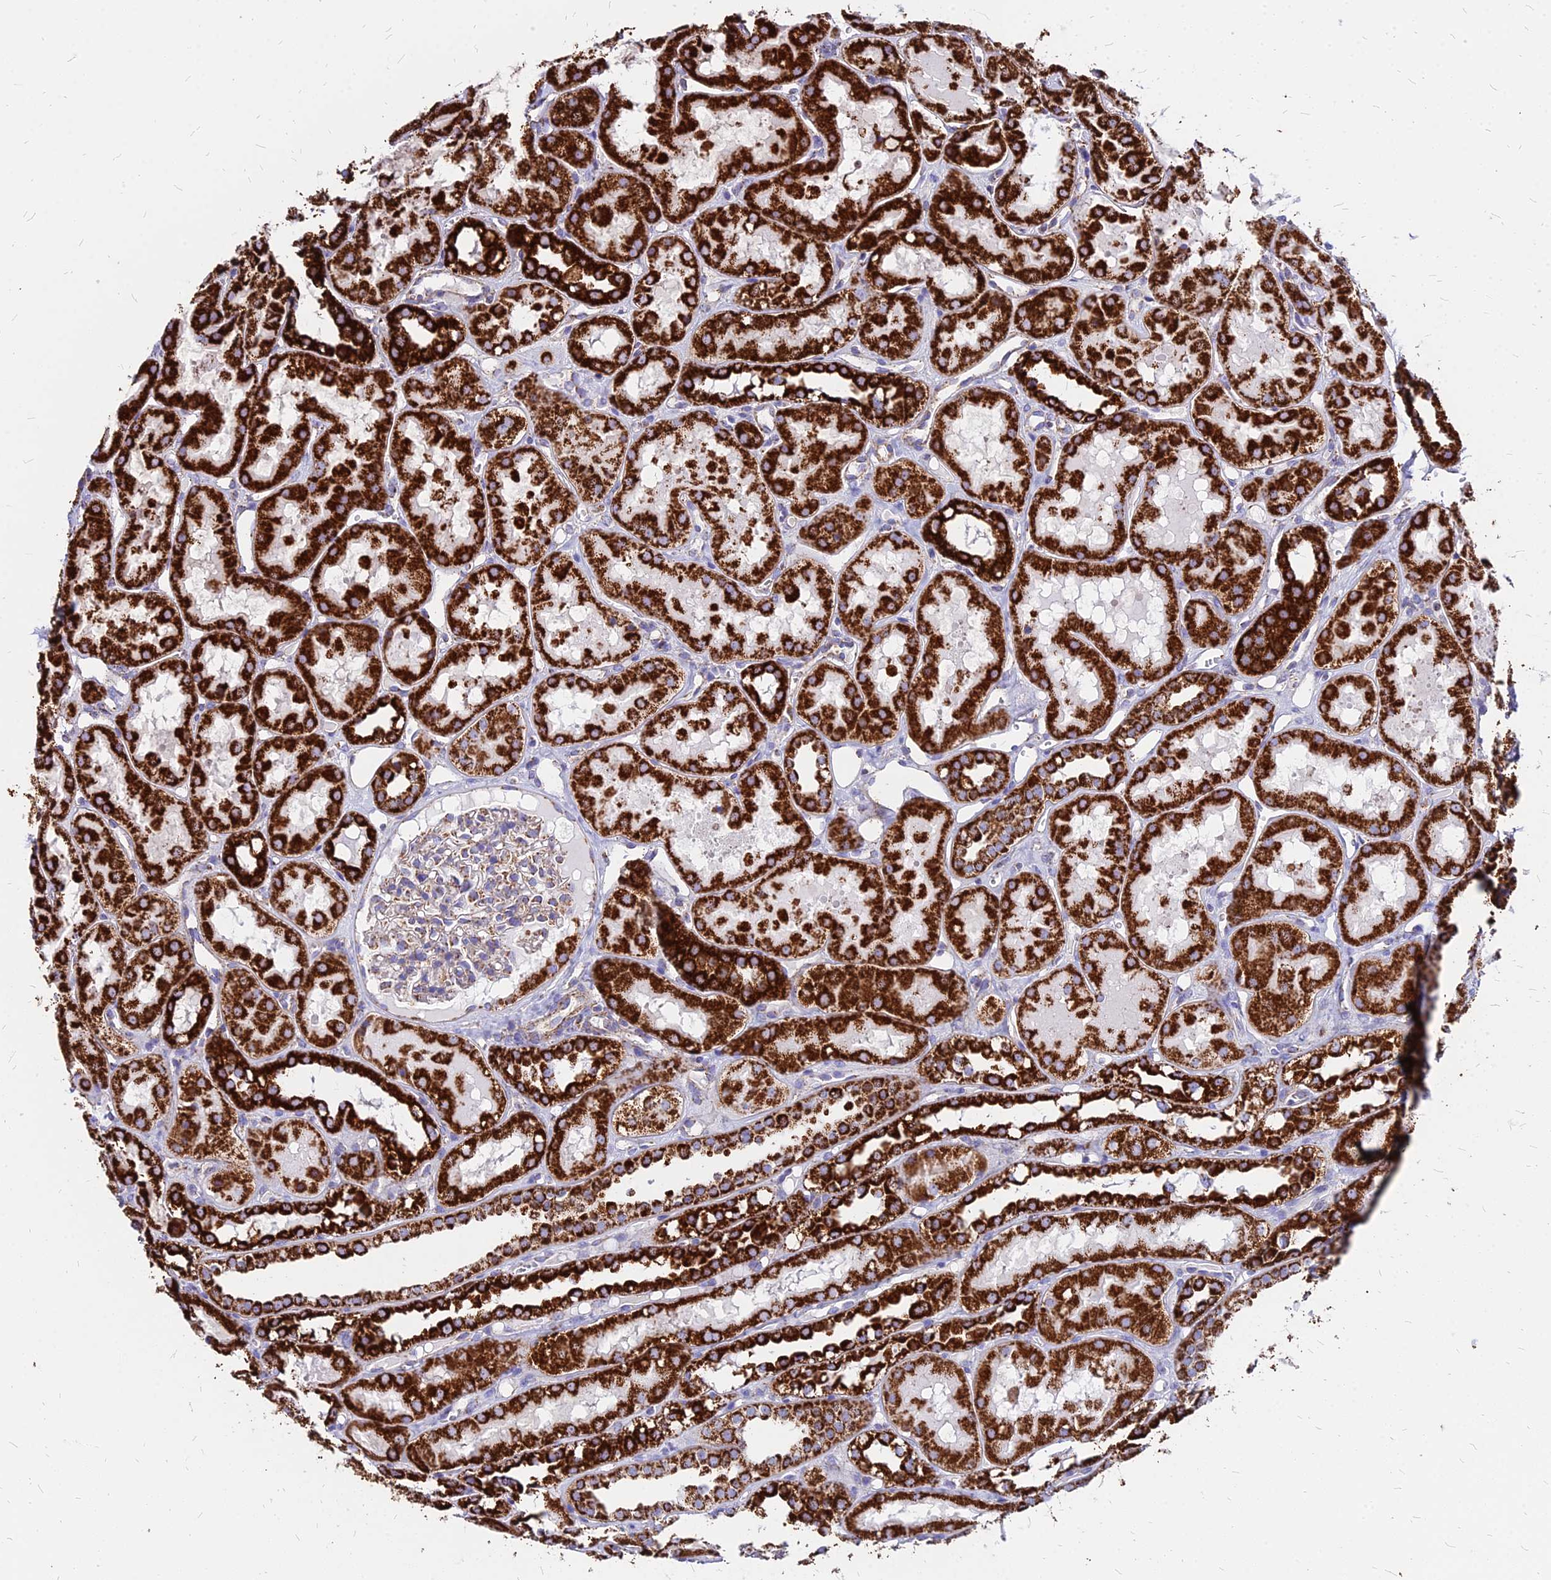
{"staining": {"intensity": "moderate", "quantity": "25%-75%", "location": "cytoplasmic/membranous"}, "tissue": "kidney", "cell_type": "Cells in glomeruli", "image_type": "normal", "snomed": [{"axis": "morphology", "description": "Normal tissue, NOS"}, {"axis": "topography", "description": "Kidney"}], "caption": "A medium amount of moderate cytoplasmic/membranous expression is appreciated in approximately 25%-75% of cells in glomeruli in unremarkable kidney. The staining was performed using DAB, with brown indicating positive protein expression. Nuclei are stained blue with hematoxylin.", "gene": "DLD", "patient": {"sex": "male", "age": 16}}